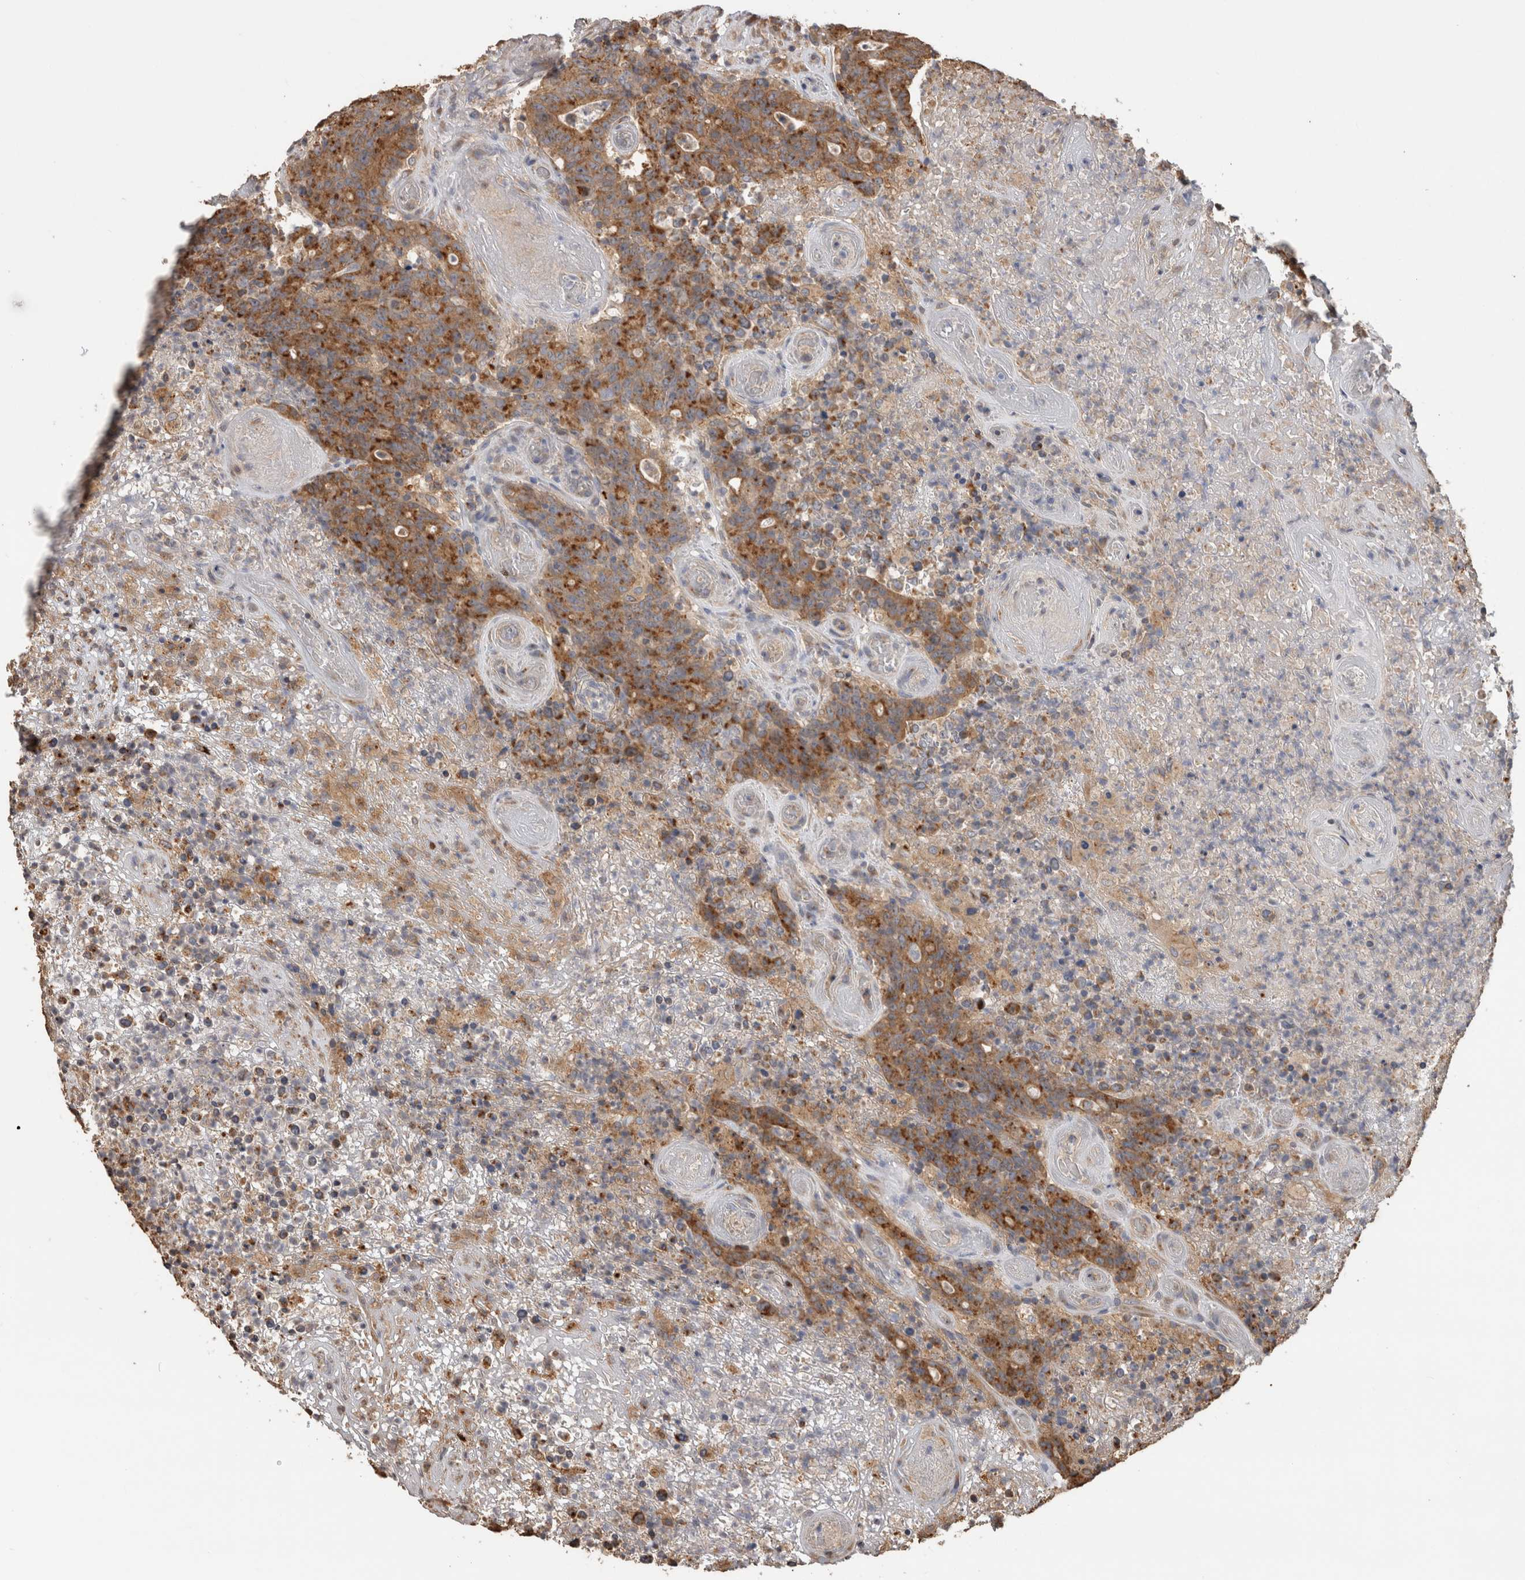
{"staining": {"intensity": "moderate", "quantity": ">75%", "location": "cytoplasmic/membranous"}, "tissue": "colorectal cancer", "cell_type": "Tumor cells", "image_type": "cancer", "snomed": [{"axis": "morphology", "description": "Normal tissue, NOS"}, {"axis": "morphology", "description": "Adenocarcinoma, NOS"}, {"axis": "topography", "description": "Colon"}], "caption": "Immunohistochemistry (IHC) staining of adenocarcinoma (colorectal), which exhibits medium levels of moderate cytoplasmic/membranous staining in about >75% of tumor cells indicating moderate cytoplasmic/membranous protein expression. The staining was performed using DAB (brown) for protein detection and nuclei were counterstained in hematoxylin (blue).", "gene": "CLIP1", "patient": {"sex": "female", "age": 75}}